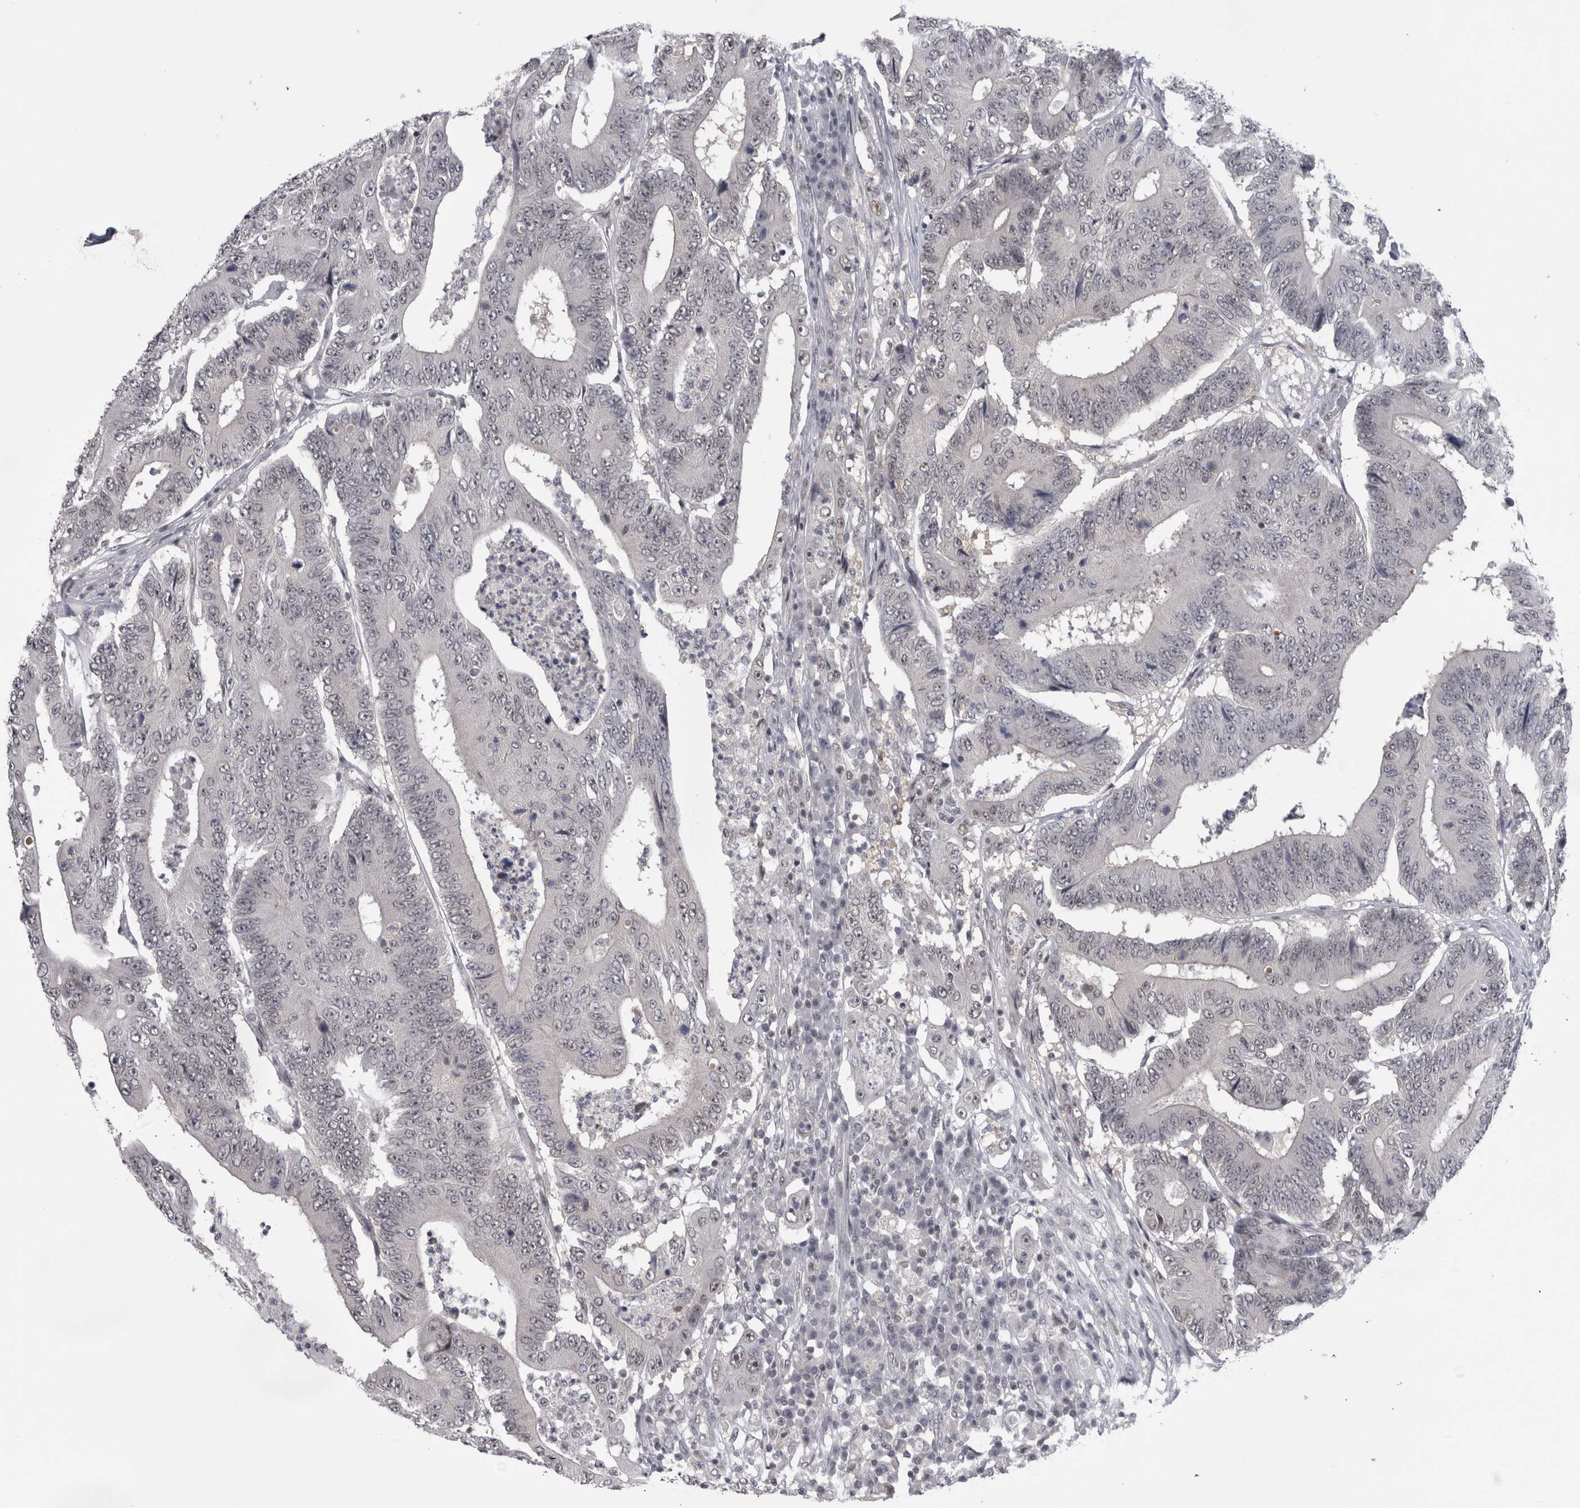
{"staining": {"intensity": "negative", "quantity": "none", "location": "none"}, "tissue": "colorectal cancer", "cell_type": "Tumor cells", "image_type": "cancer", "snomed": [{"axis": "morphology", "description": "Adenocarcinoma, NOS"}, {"axis": "topography", "description": "Colon"}], "caption": "An image of human colorectal adenocarcinoma is negative for staining in tumor cells.", "gene": "PSMB2", "patient": {"sex": "male", "age": 83}}